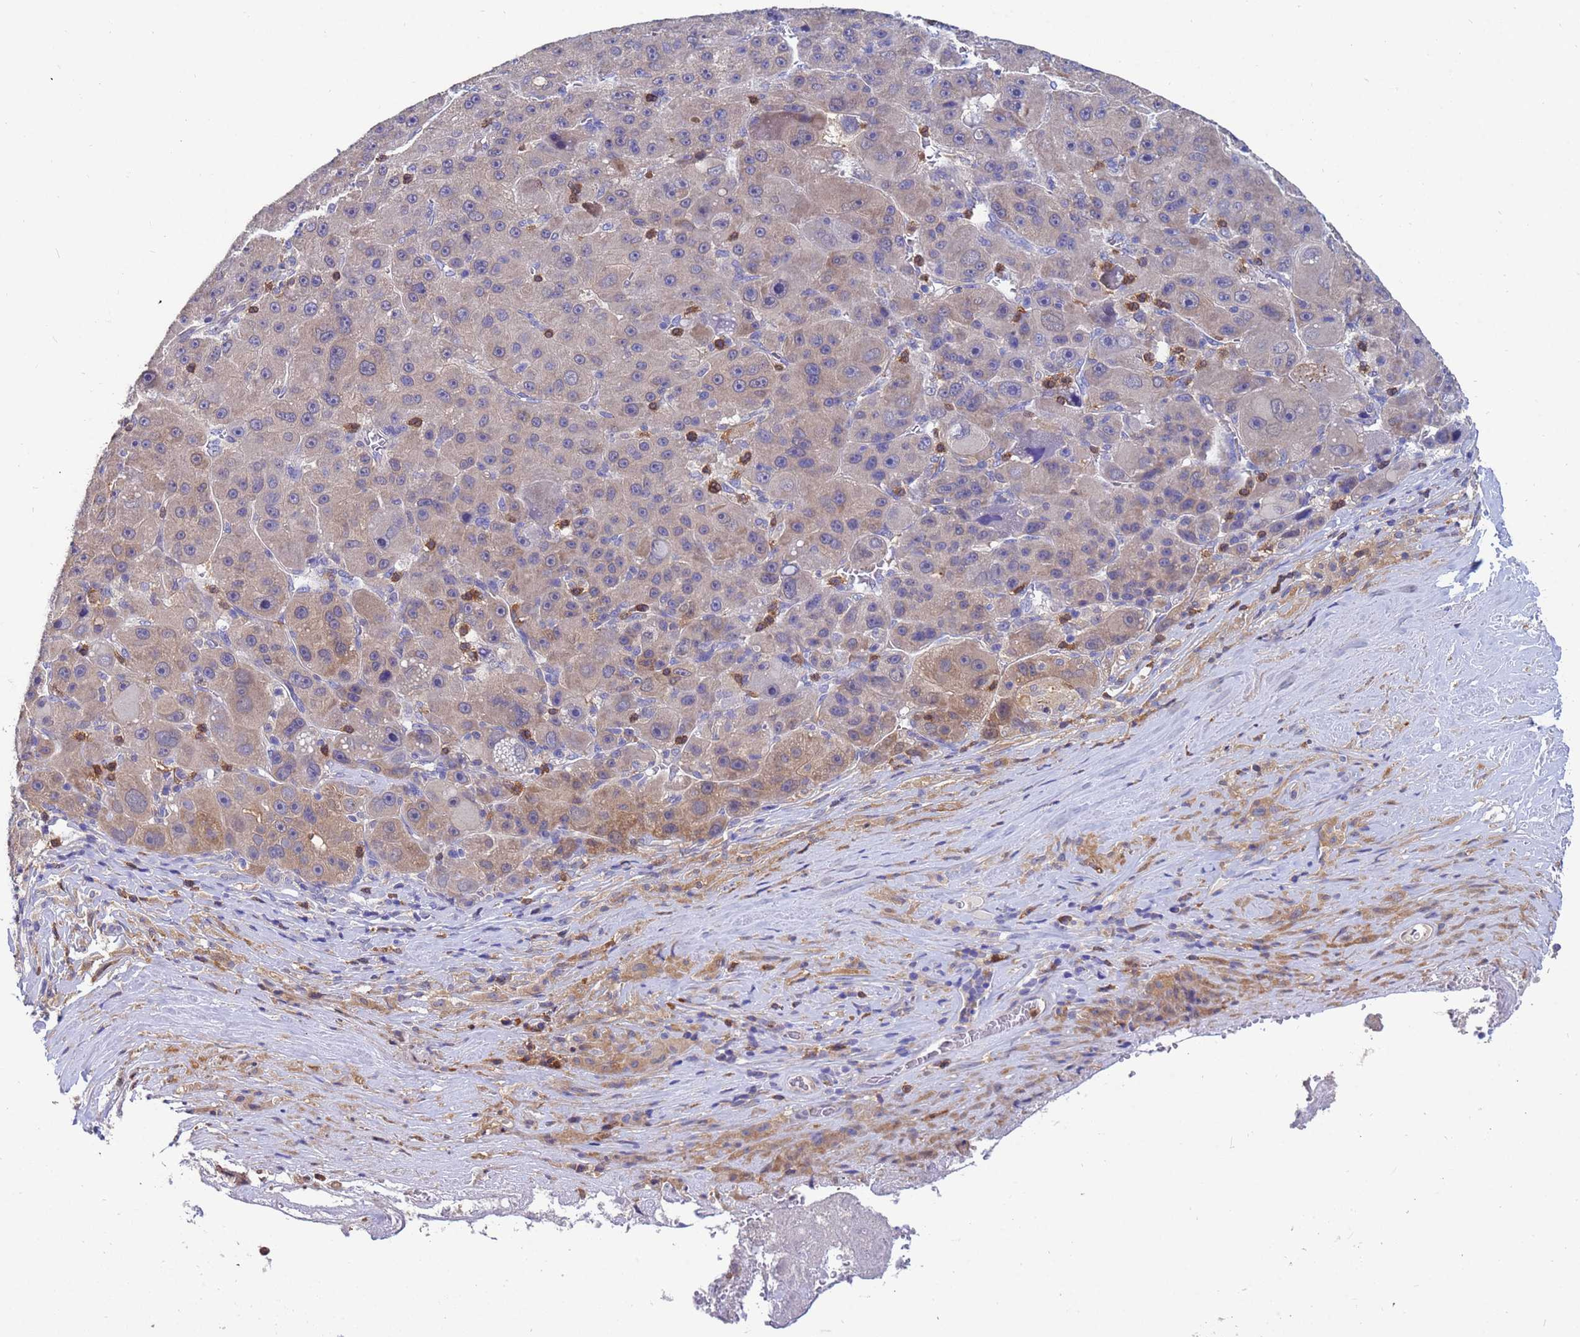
{"staining": {"intensity": "weak", "quantity": "25%-75%", "location": "cytoplasmic/membranous"}, "tissue": "liver cancer", "cell_type": "Tumor cells", "image_type": "cancer", "snomed": [{"axis": "morphology", "description": "Carcinoma, Hepatocellular, NOS"}, {"axis": "topography", "description": "Liver"}], "caption": "Tumor cells display low levels of weak cytoplasmic/membranous expression in about 25%-75% of cells in liver hepatocellular carcinoma.", "gene": "TTLL11", "patient": {"sex": "male", "age": 76}}